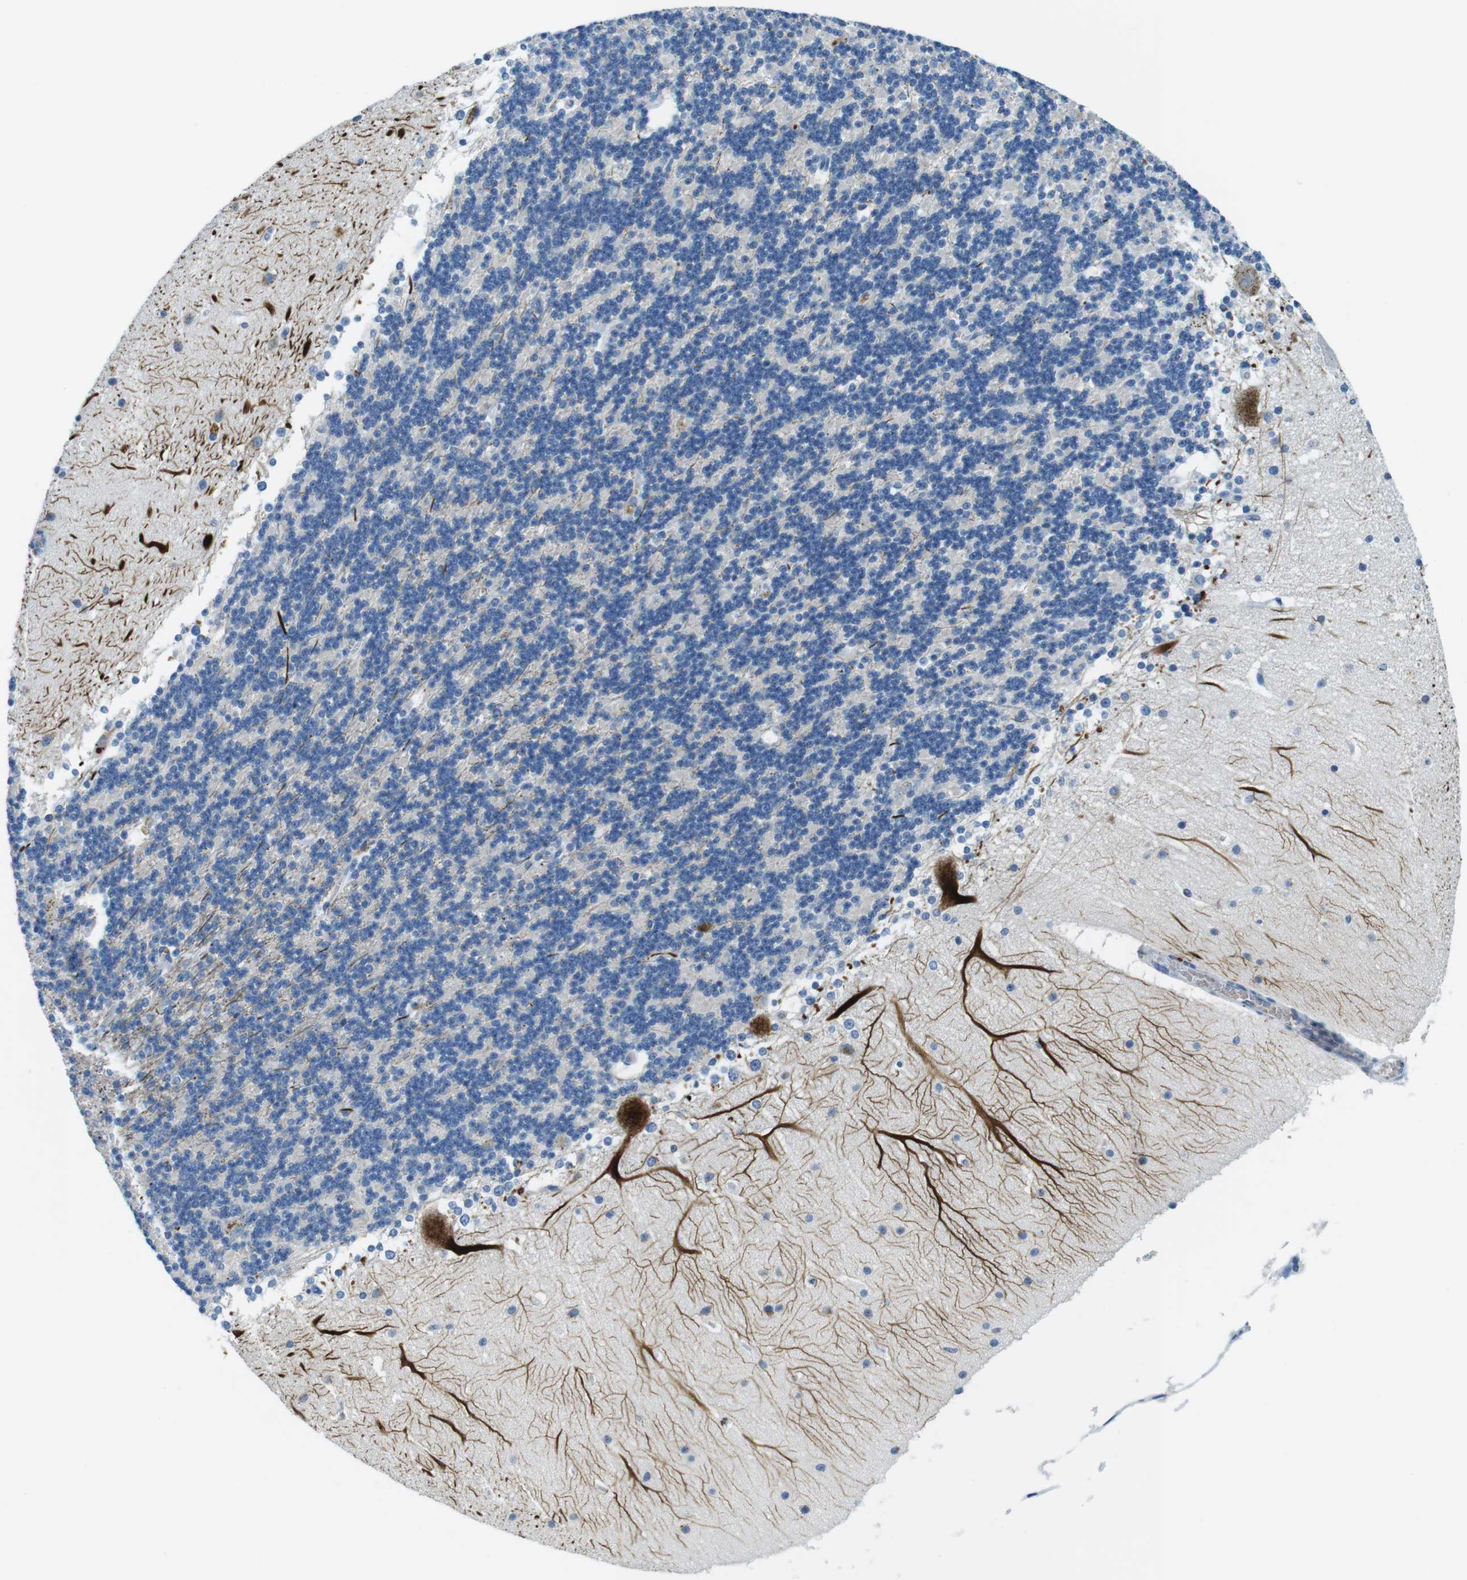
{"staining": {"intensity": "negative", "quantity": "none", "location": "none"}, "tissue": "cerebellum", "cell_type": "Cells in granular layer", "image_type": "normal", "snomed": [{"axis": "morphology", "description": "Normal tissue, NOS"}, {"axis": "topography", "description": "Cerebellum"}], "caption": "The immunohistochemistry (IHC) histopathology image has no significant expression in cells in granular layer of cerebellum.", "gene": "TFAP2C", "patient": {"sex": "female", "age": 19}}